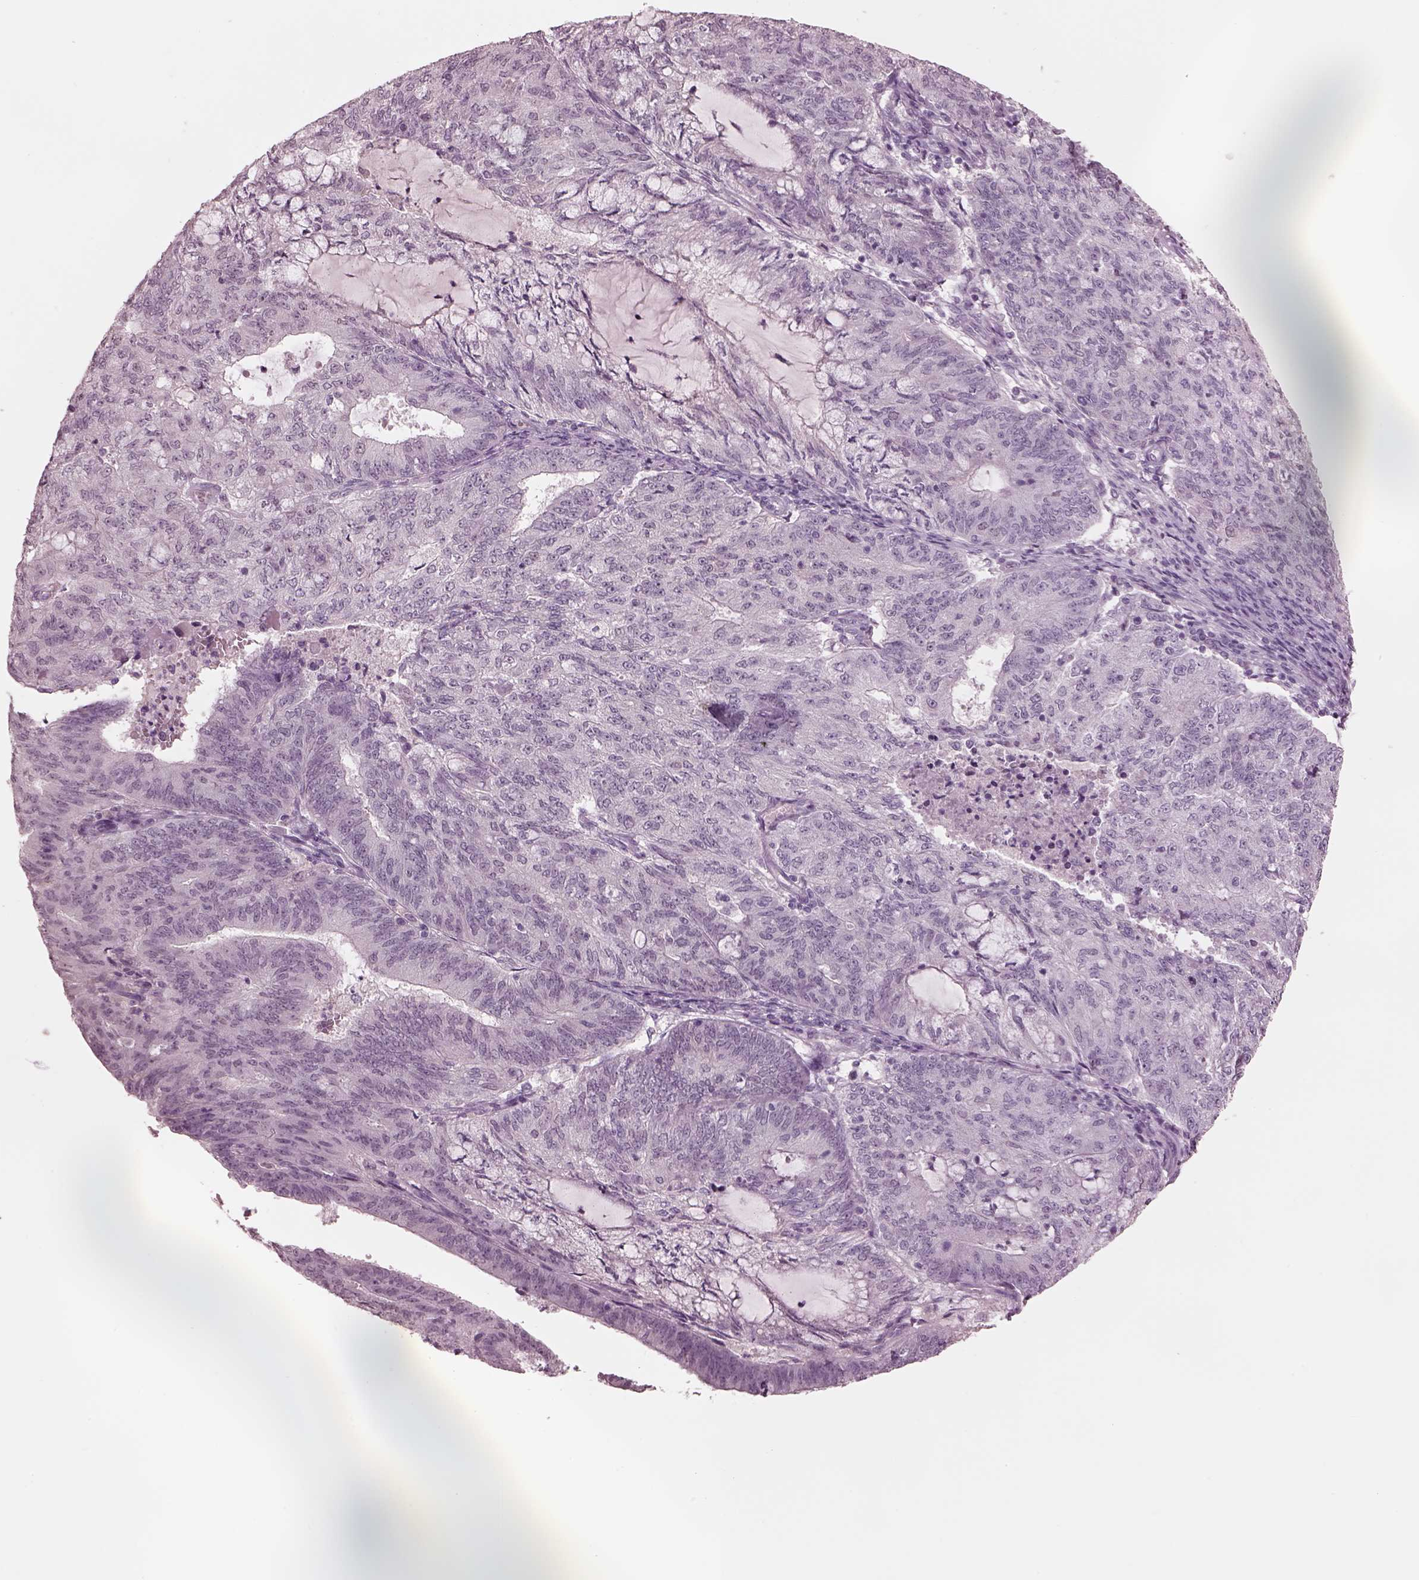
{"staining": {"intensity": "negative", "quantity": "none", "location": "none"}, "tissue": "endometrial cancer", "cell_type": "Tumor cells", "image_type": "cancer", "snomed": [{"axis": "morphology", "description": "Adenocarcinoma, NOS"}, {"axis": "topography", "description": "Endometrium"}], "caption": "An immunohistochemistry (IHC) image of adenocarcinoma (endometrial) is shown. There is no staining in tumor cells of adenocarcinoma (endometrial).", "gene": "GARIN4", "patient": {"sex": "female", "age": 82}}